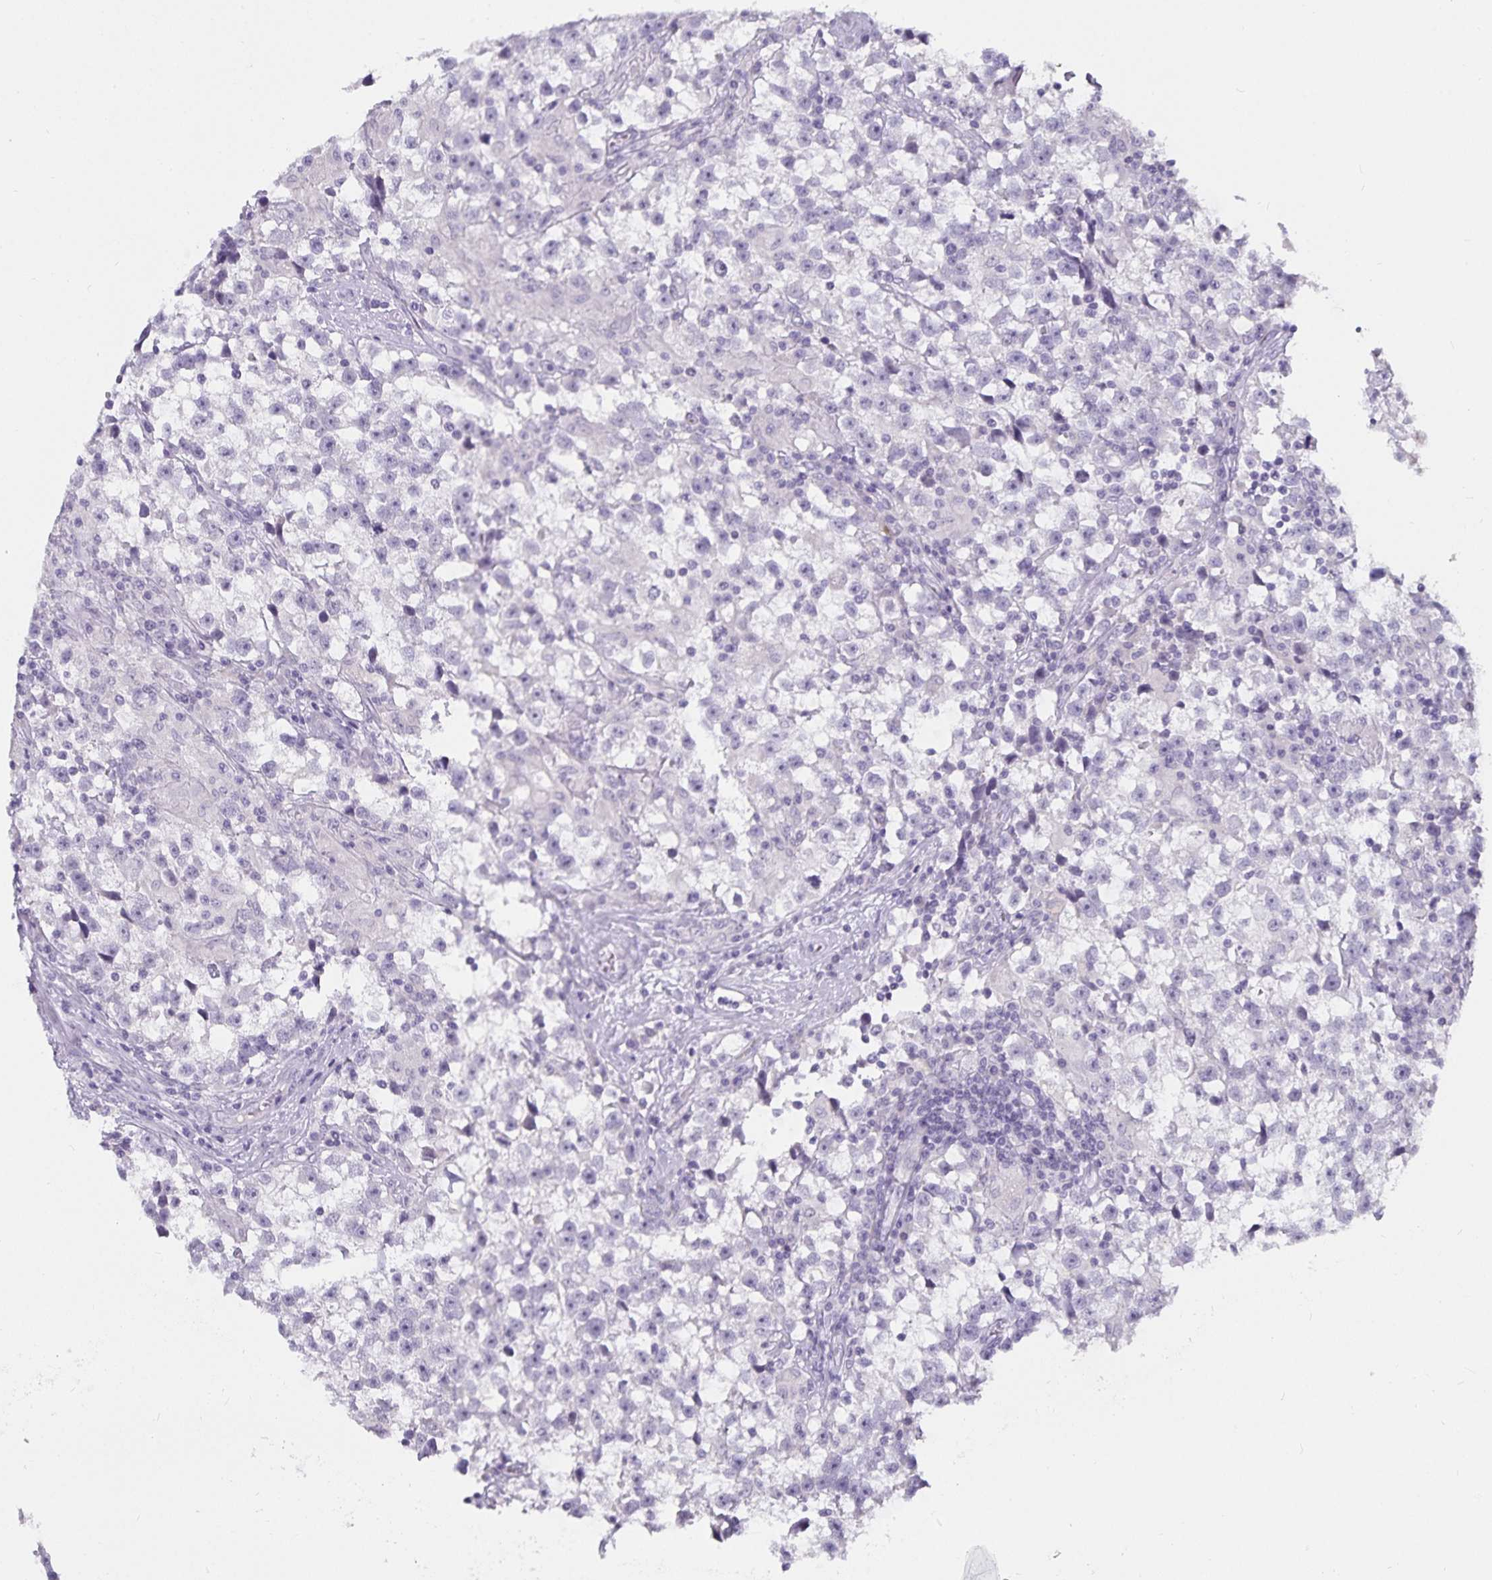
{"staining": {"intensity": "negative", "quantity": "none", "location": "none"}, "tissue": "testis cancer", "cell_type": "Tumor cells", "image_type": "cancer", "snomed": [{"axis": "morphology", "description": "Seminoma, NOS"}, {"axis": "topography", "description": "Testis"}], "caption": "There is no significant expression in tumor cells of testis cancer. Nuclei are stained in blue.", "gene": "CA12", "patient": {"sex": "male", "age": 31}}